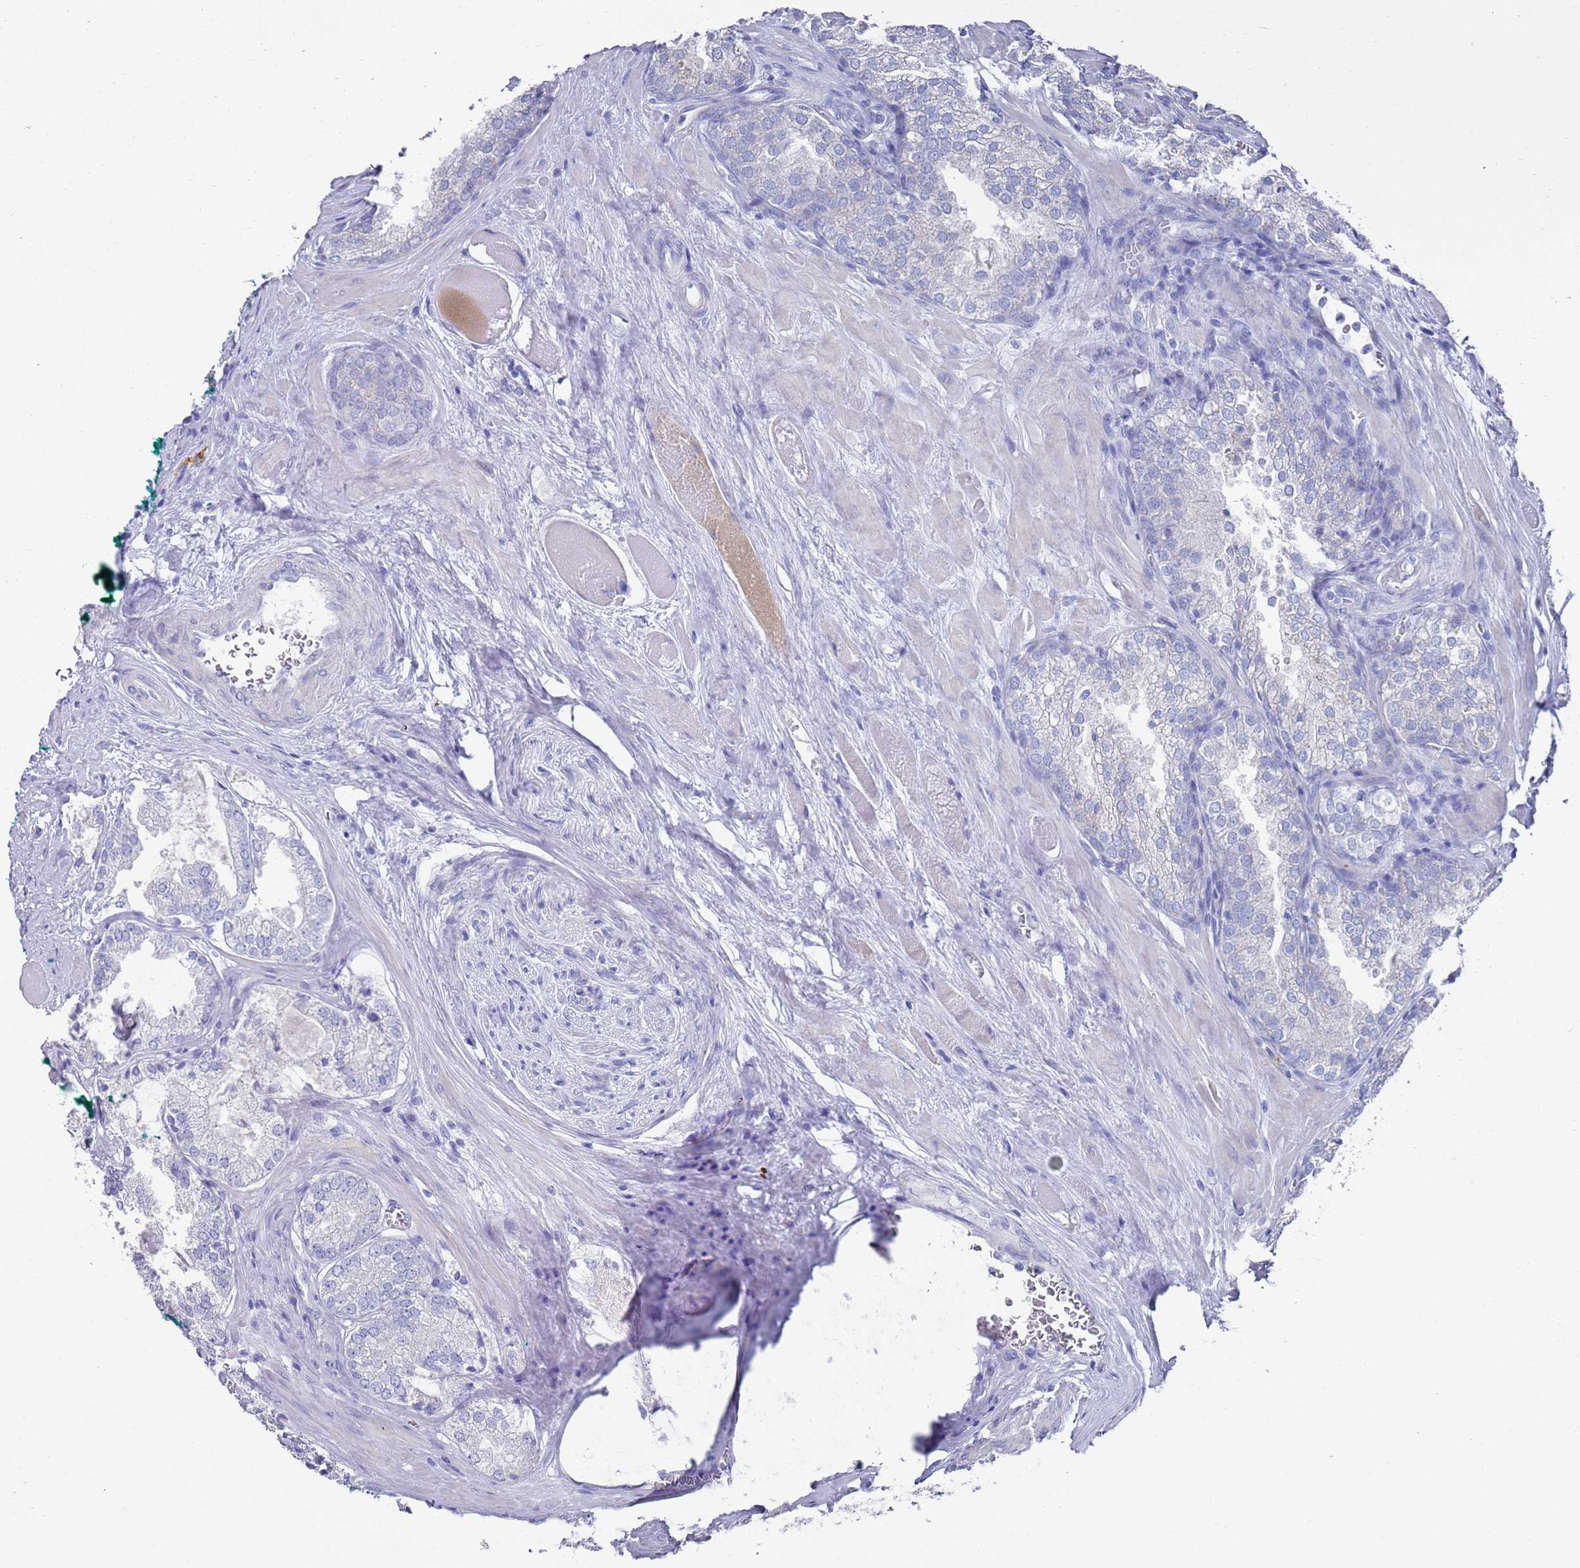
{"staining": {"intensity": "negative", "quantity": "none", "location": "none"}, "tissue": "prostate cancer", "cell_type": "Tumor cells", "image_type": "cancer", "snomed": [{"axis": "morphology", "description": "Adenocarcinoma, Low grade"}, {"axis": "topography", "description": "Prostate"}], "caption": "Immunohistochemistry histopathology image of prostate cancer stained for a protein (brown), which exhibits no positivity in tumor cells.", "gene": "SCAPER", "patient": {"sex": "male", "age": 67}}